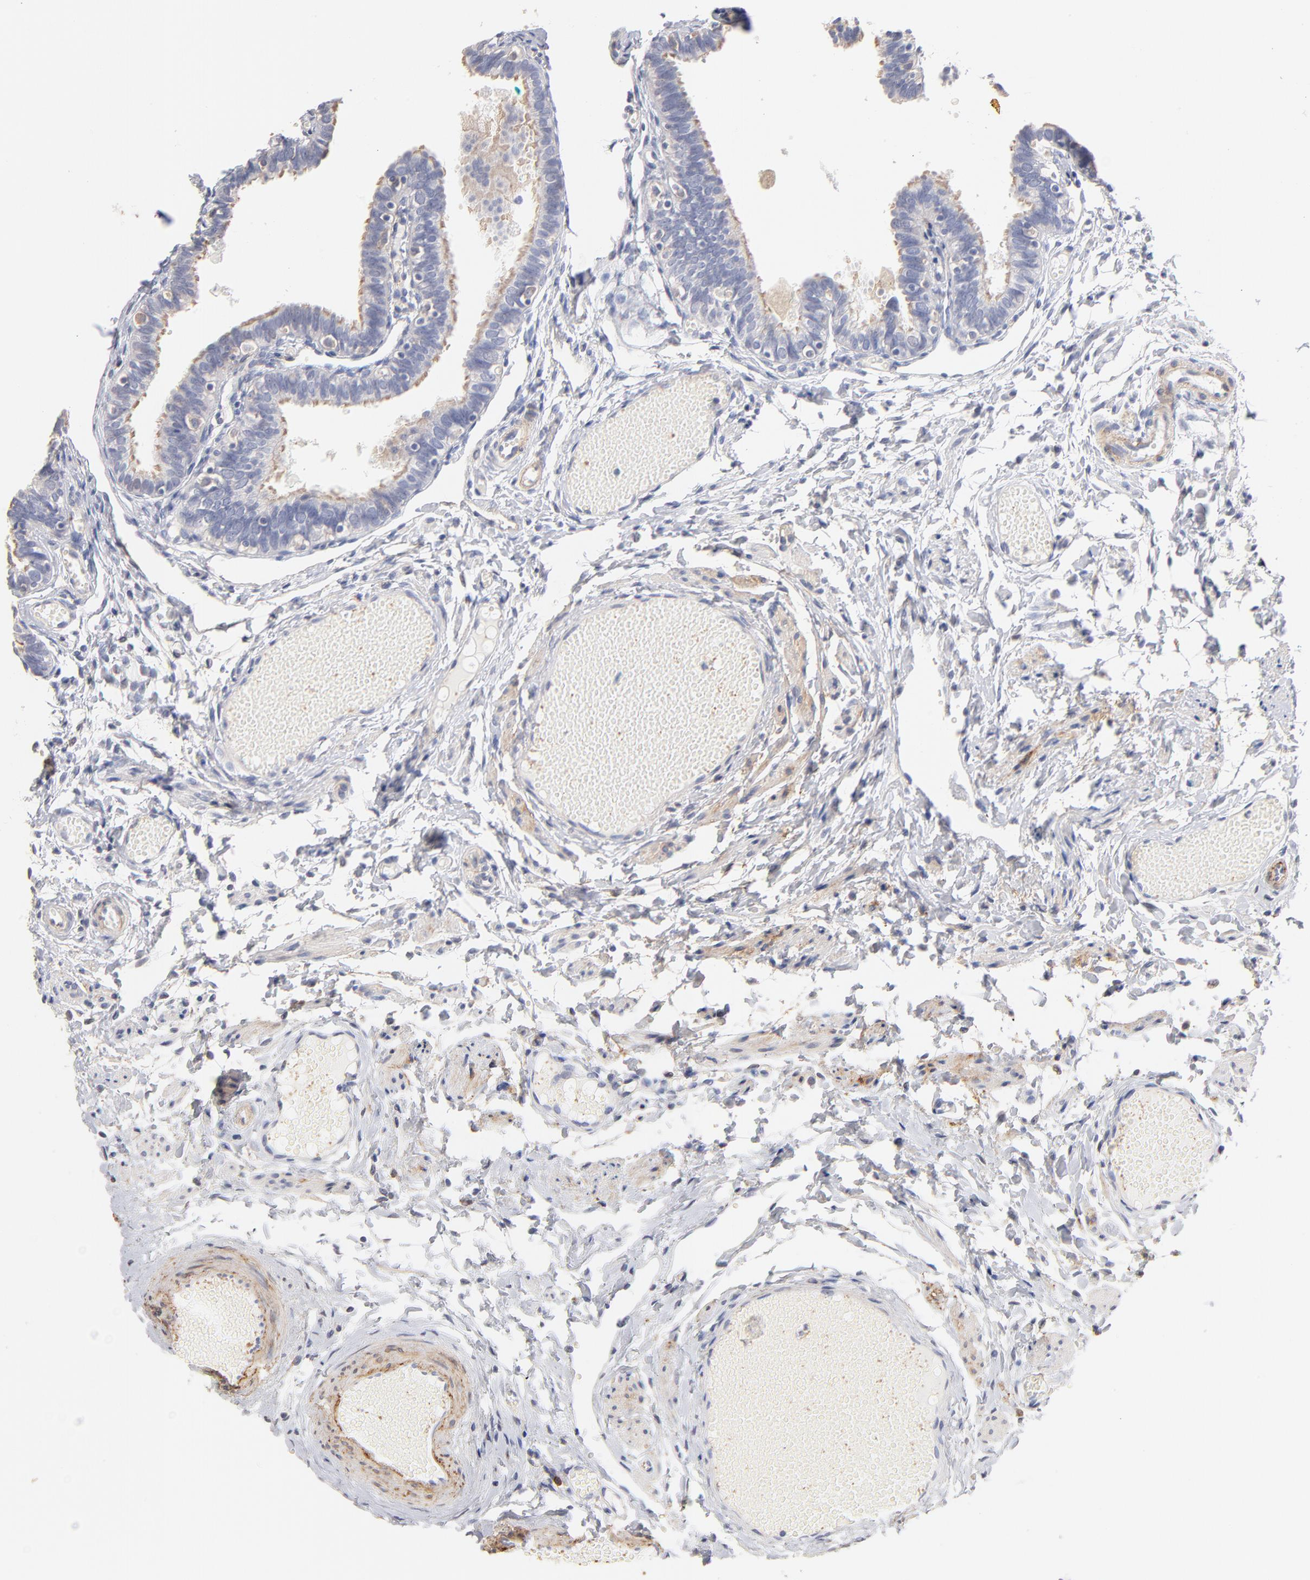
{"staining": {"intensity": "negative", "quantity": "none", "location": "none"}, "tissue": "fallopian tube", "cell_type": "Glandular cells", "image_type": "normal", "snomed": [{"axis": "morphology", "description": "Normal tissue, NOS"}, {"axis": "topography", "description": "Fallopian tube"}], "caption": "DAB immunohistochemical staining of unremarkable human fallopian tube displays no significant staining in glandular cells.", "gene": "ITGA8", "patient": {"sex": "female", "age": 46}}